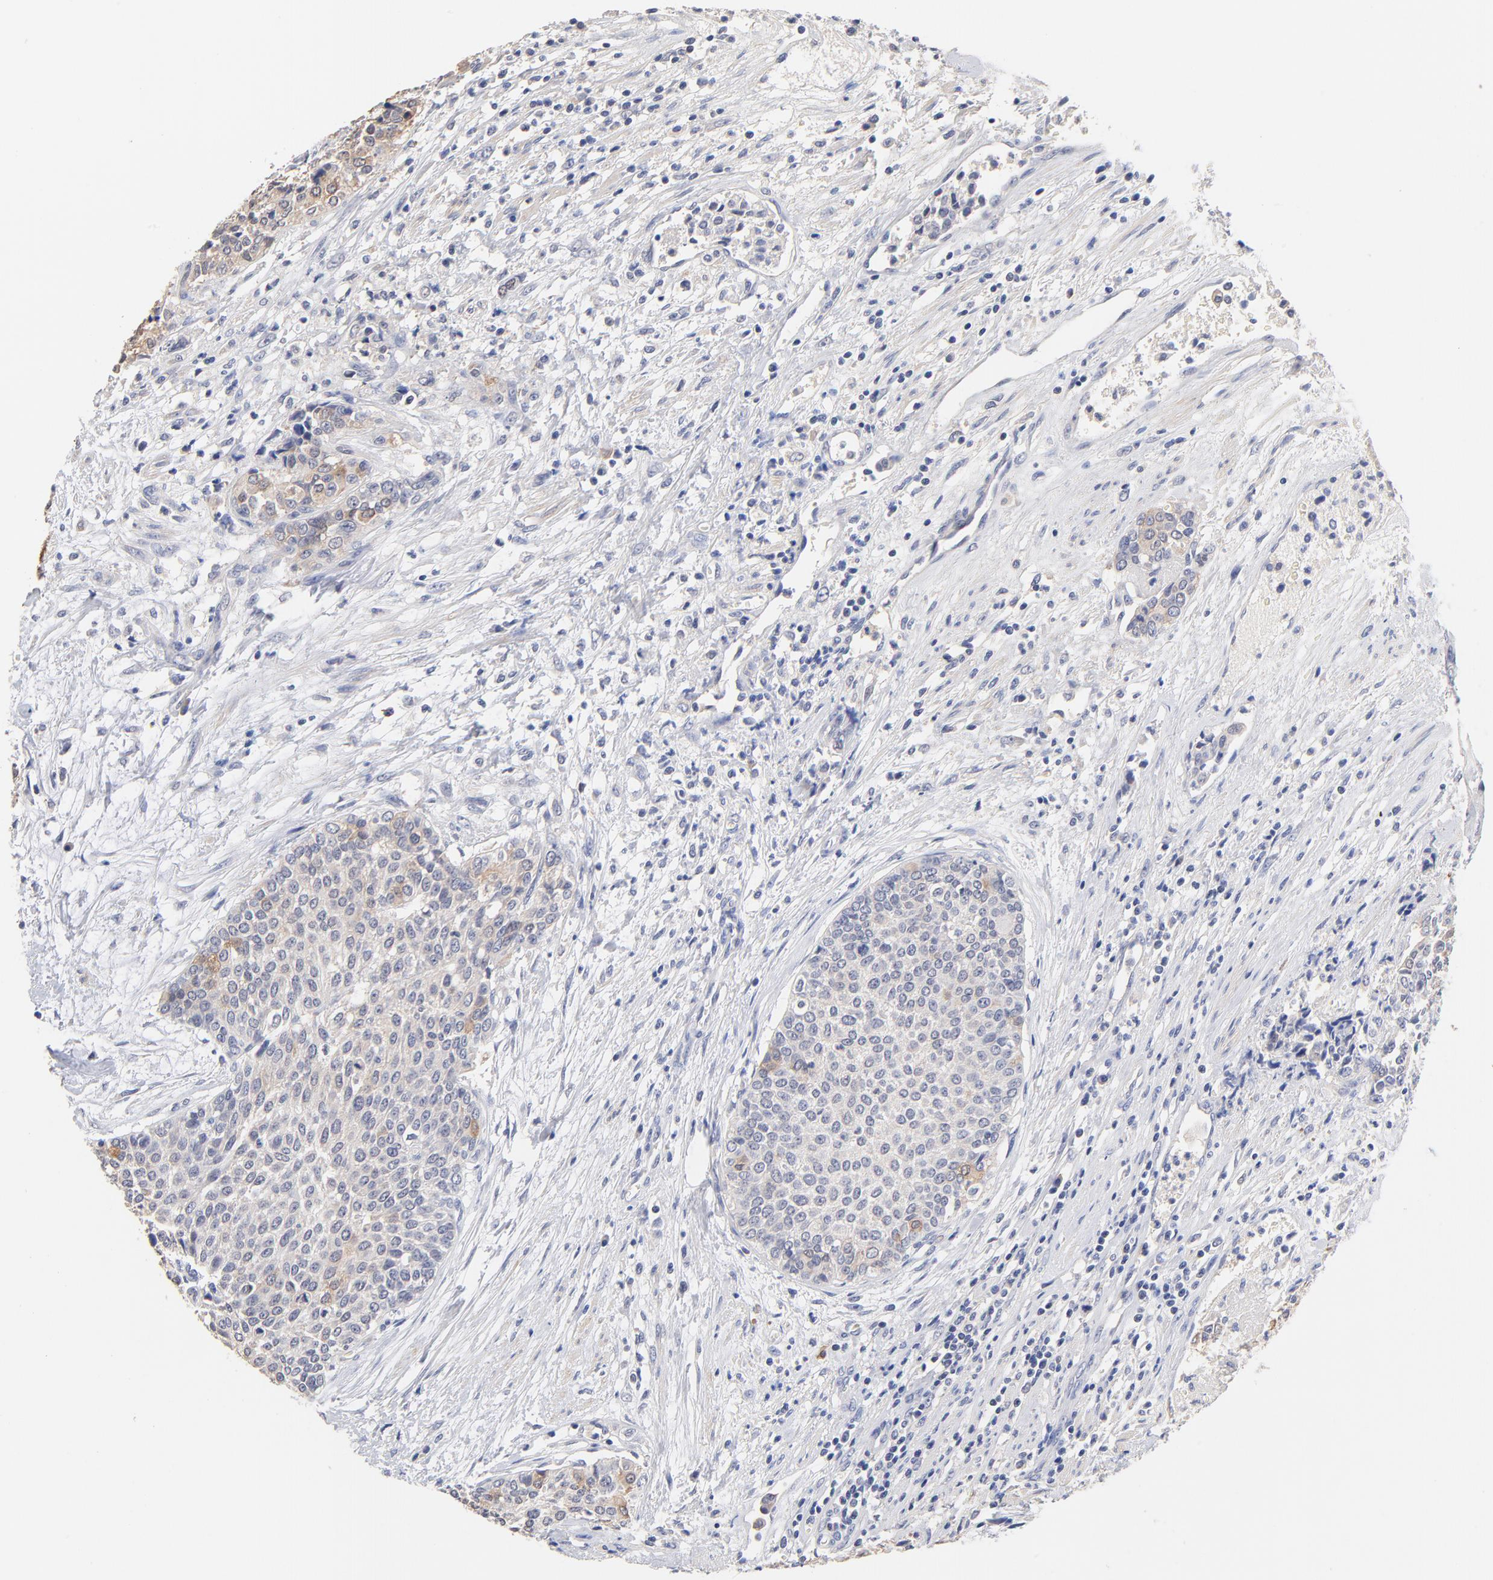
{"staining": {"intensity": "weak", "quantity": "<25%", "location": "cytoplasmic/membranous"}, "tissue": "urothelial cancer", "cell_type": "Tumor cells", "image_type": "cancer", "snomed": [{"axis": "morphology", "description": "Urothelial carcinoma, Low grade"}, {"axis": "topography", "description": "Urinary bladder"}], "caption": "There is no significant expression in tumor cells of urothelial carcinoma (low-grade). (Immunohistochemistry, brightfield microscopy, high magnification).", "gene": "TWNK", "patient": {"sex": "female", "age": 73}}